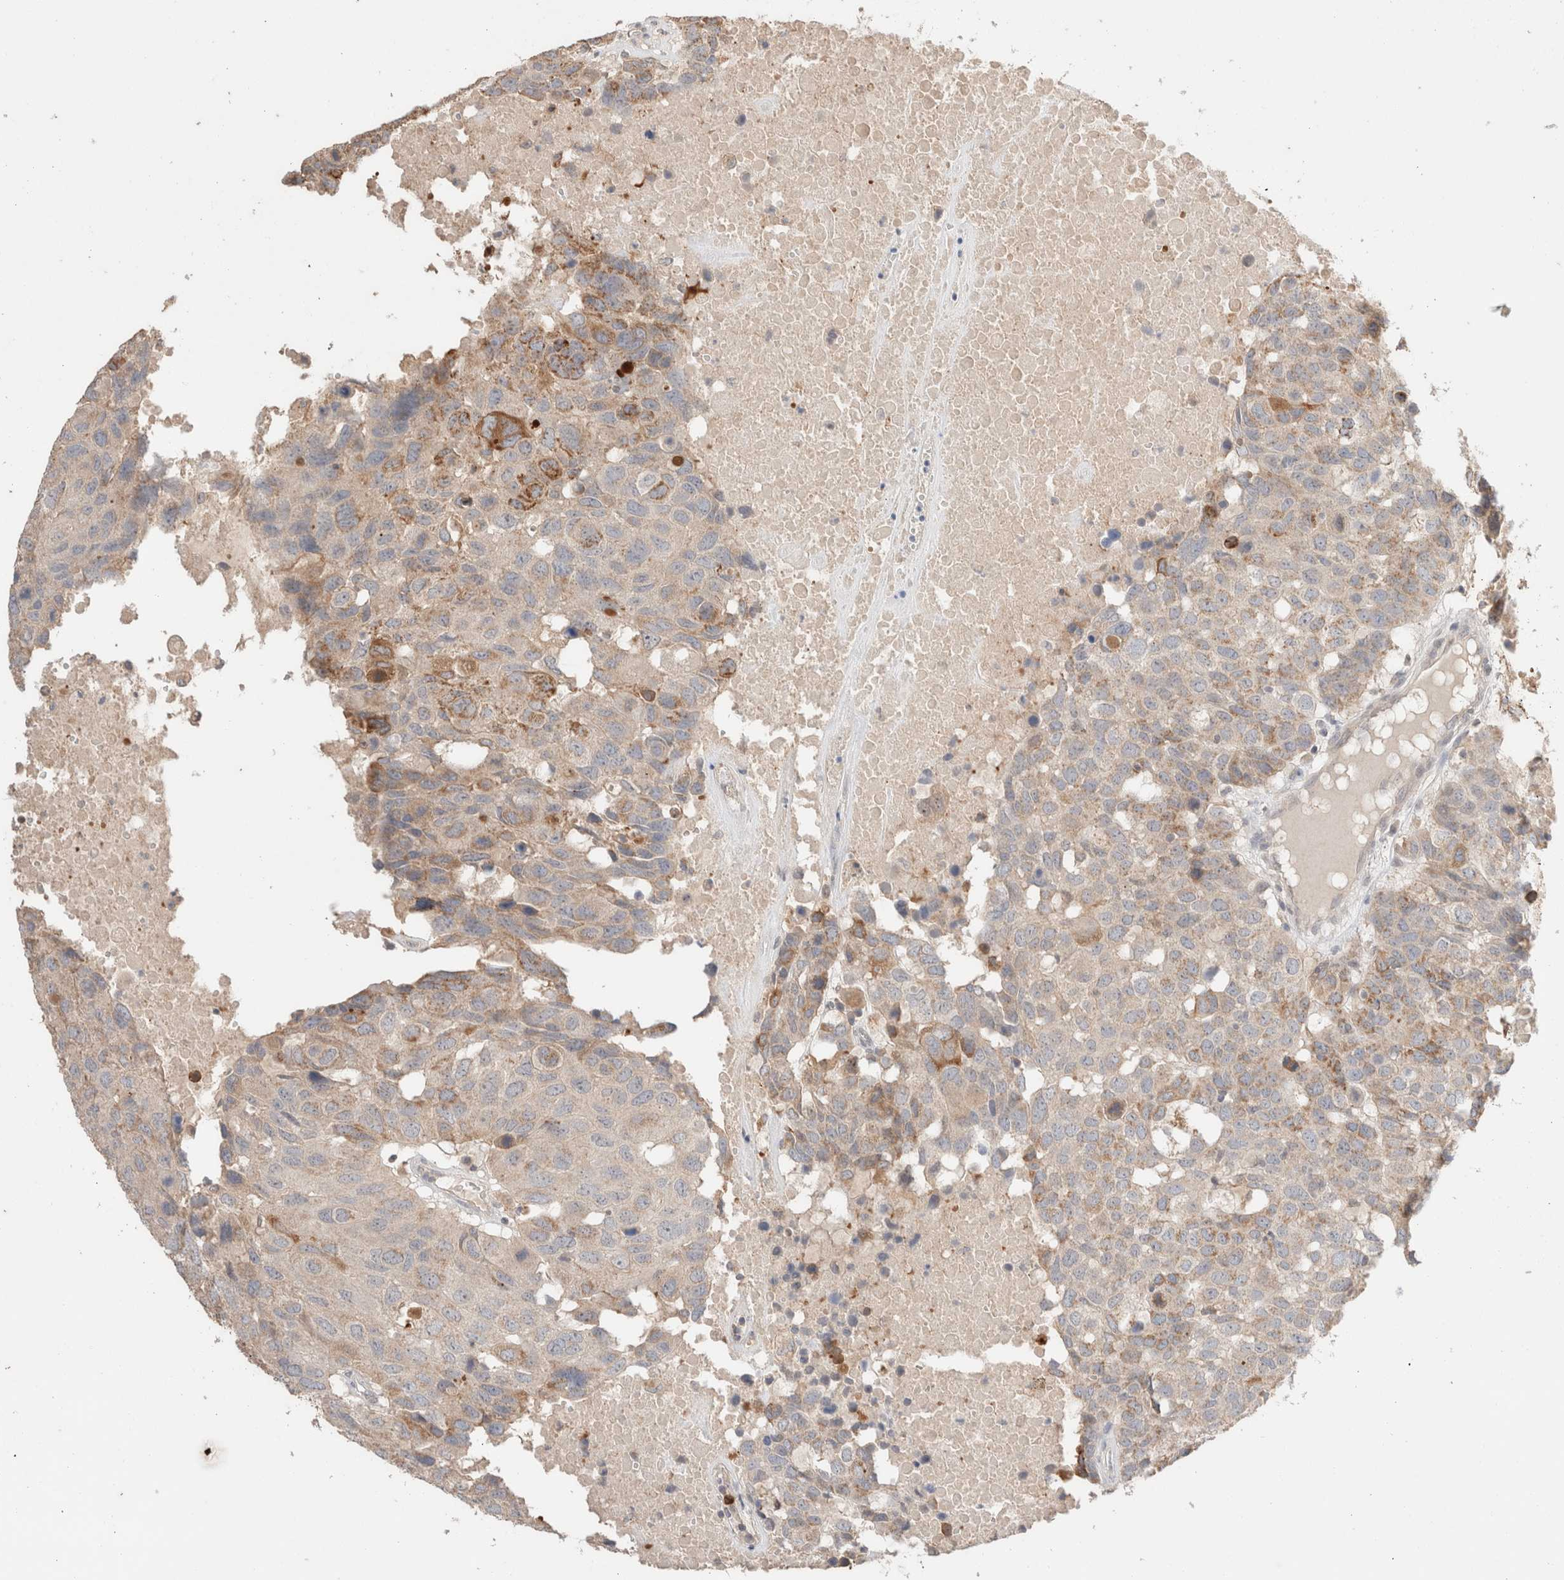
{"staining": {"intensity": "moderate", "quantity": "25%-75%", "location": "cytoplasmic/membranous"}, "tissue": "head and neck cancer", "cell_type": "Tumor cells", "image_type": "cancer", "snomed": [{"axis": "morphology", "description": "Squamous cell carcinoma, NOS"}, {"axis": "topography", "description": "Head-Neck"}], "caption": "Squamous cell carcinoma (head and neck) stained with DAB (3,3'-diaminobenzidine) IHC shows medium levels of moderate cytoplasmic/membranous staining in approximately 25%-75% of tumor cells.", "gene": "TRIM41", "patient": {"sex": "male", "age": 66}}